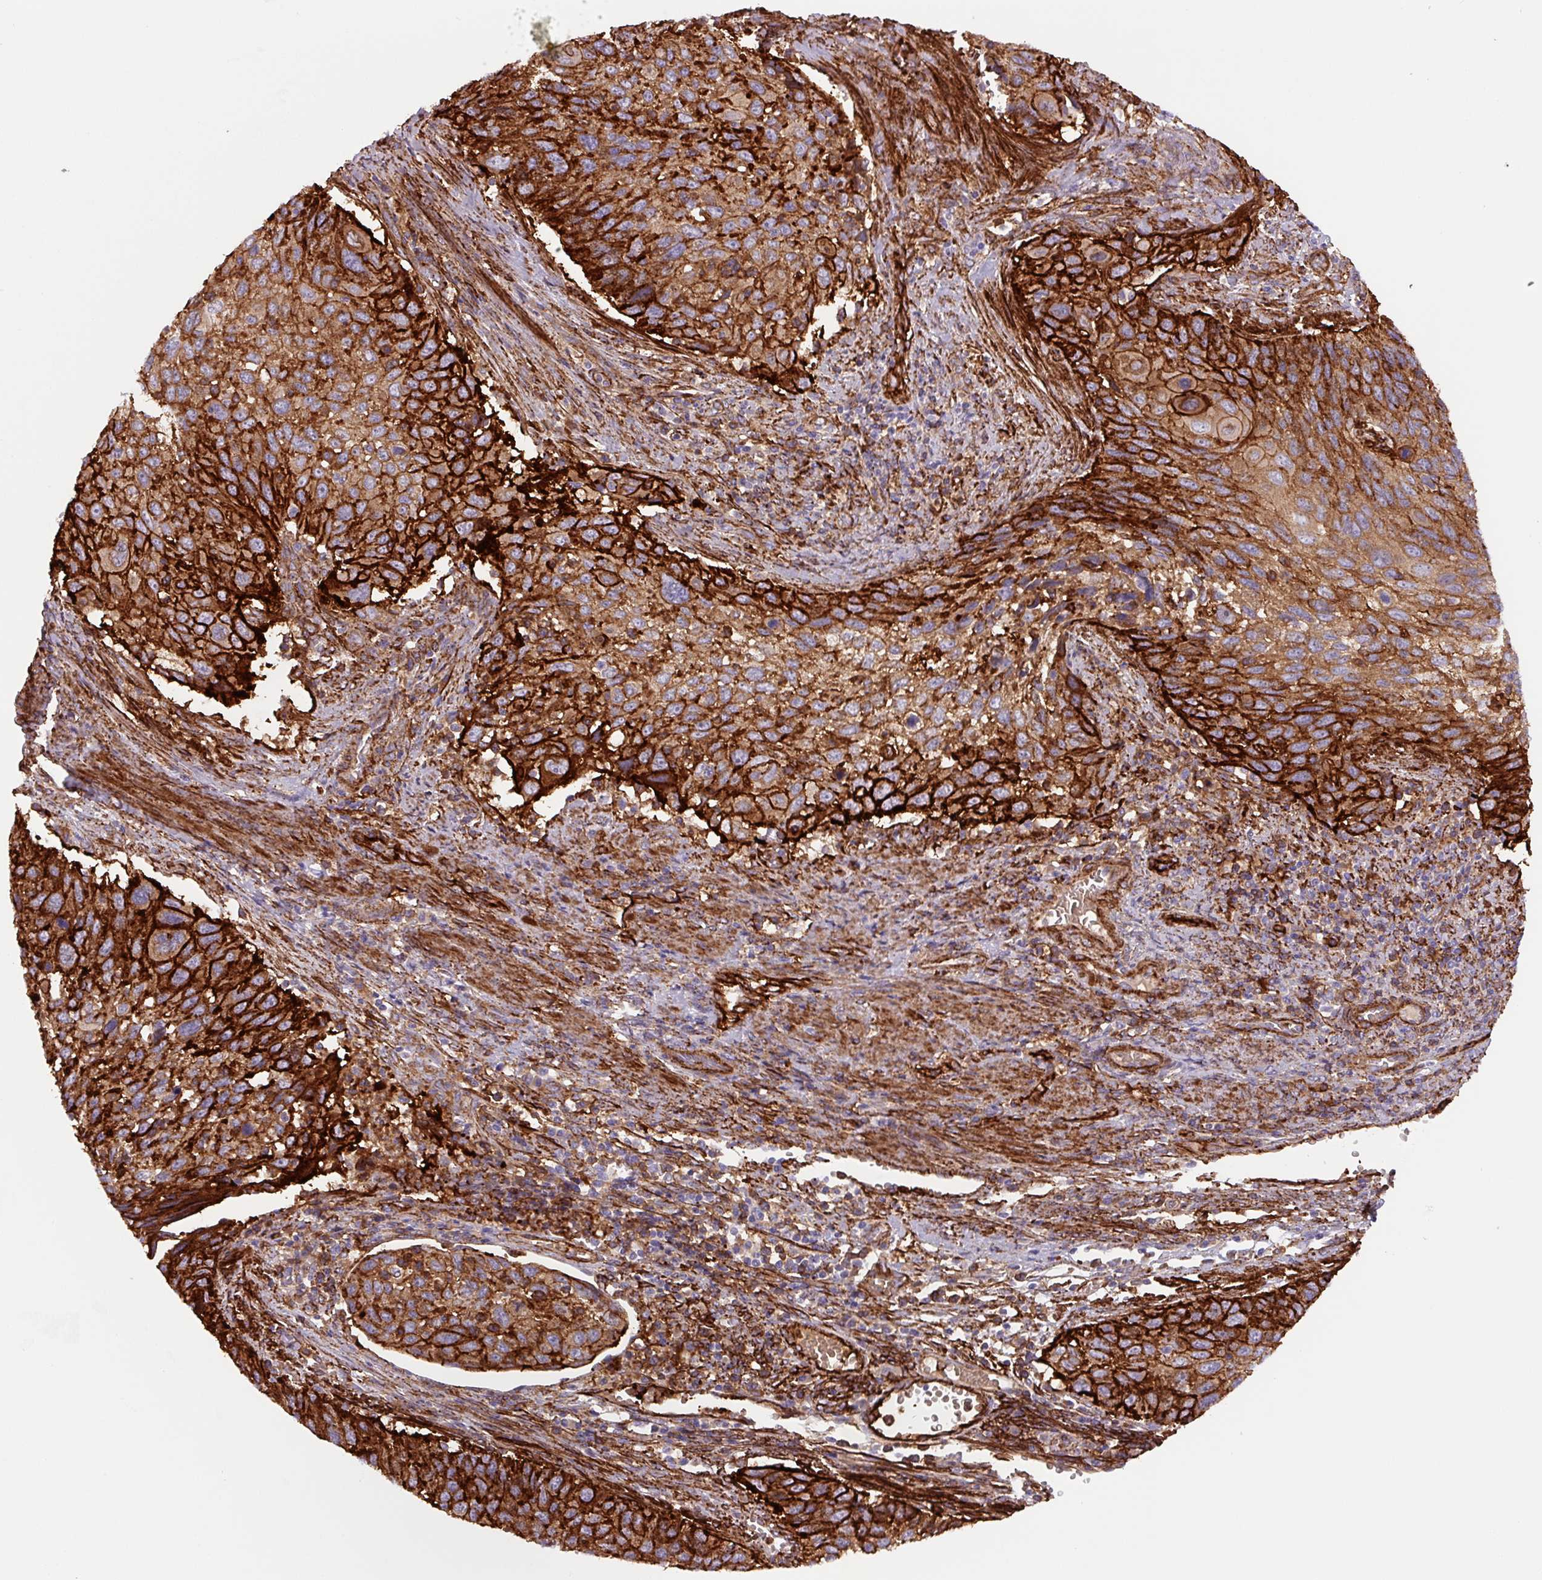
{"staining": {"intensity": "strong", "quantity": ">75%", "location": "cytoplasmic/membranous"}, "tissue": "cervical cancer", "cell_type": "Tumor cells", "image_type": "cancer", "snomed": [{"axis": "morphology", "description": "Squamous cell carcinoma, NOS"}, {"axis": "topography", "description": "Cervix"}], "caption": "This histopathology image displays immunohistochemistry staining of squamous cell carcinoma (cervical), with high strong cytoplasmic/membranous staining in approximately >75% of tumor cells.", "gene": "DHFR2", "patient": {"sex": "female", "age": 70}}